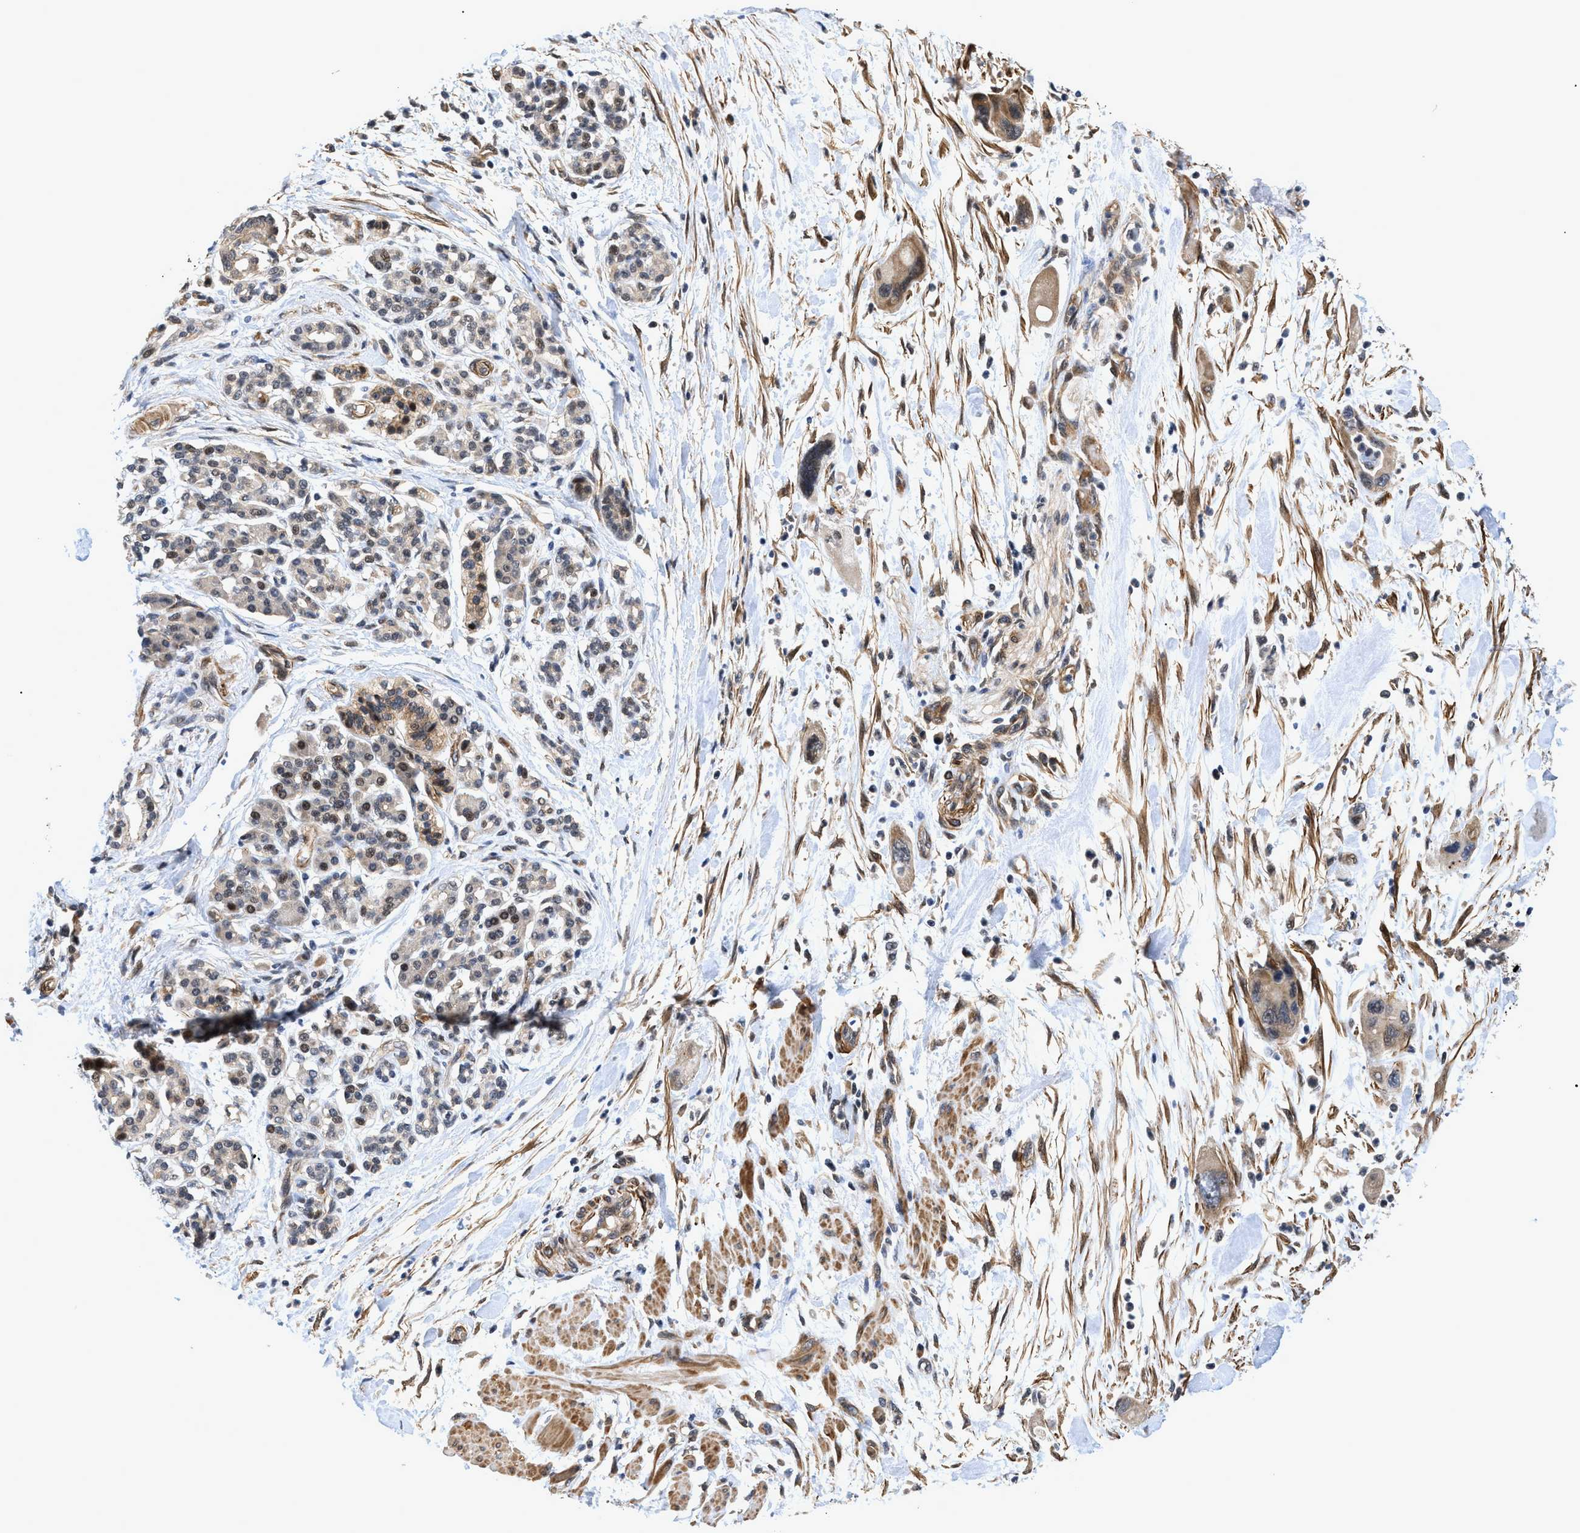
{"staining": {"intensity": "moderate", "quantity": ">75%", "location": "cytoplasmic/membranous"}, "tissue": "pancreatic cancer", "cell_type": "Tumor cells", "image_type": "cancer", "snomed": [{"axis": "morphology", "description": "Normal tissue, NOS"}, {"axis": "morphology", "description": "Adenocarcinoma, NOS"}, {"axis": "topography", "description": "Pancreas"}], "caption": "Tumor cells show medium levels of moderate cytoplasmic/membranous expression in approximately >75% of cells in human pancreatic cancer.", "gene": "GPRASP2", "patient": {"sex": "female", "age": 71}}